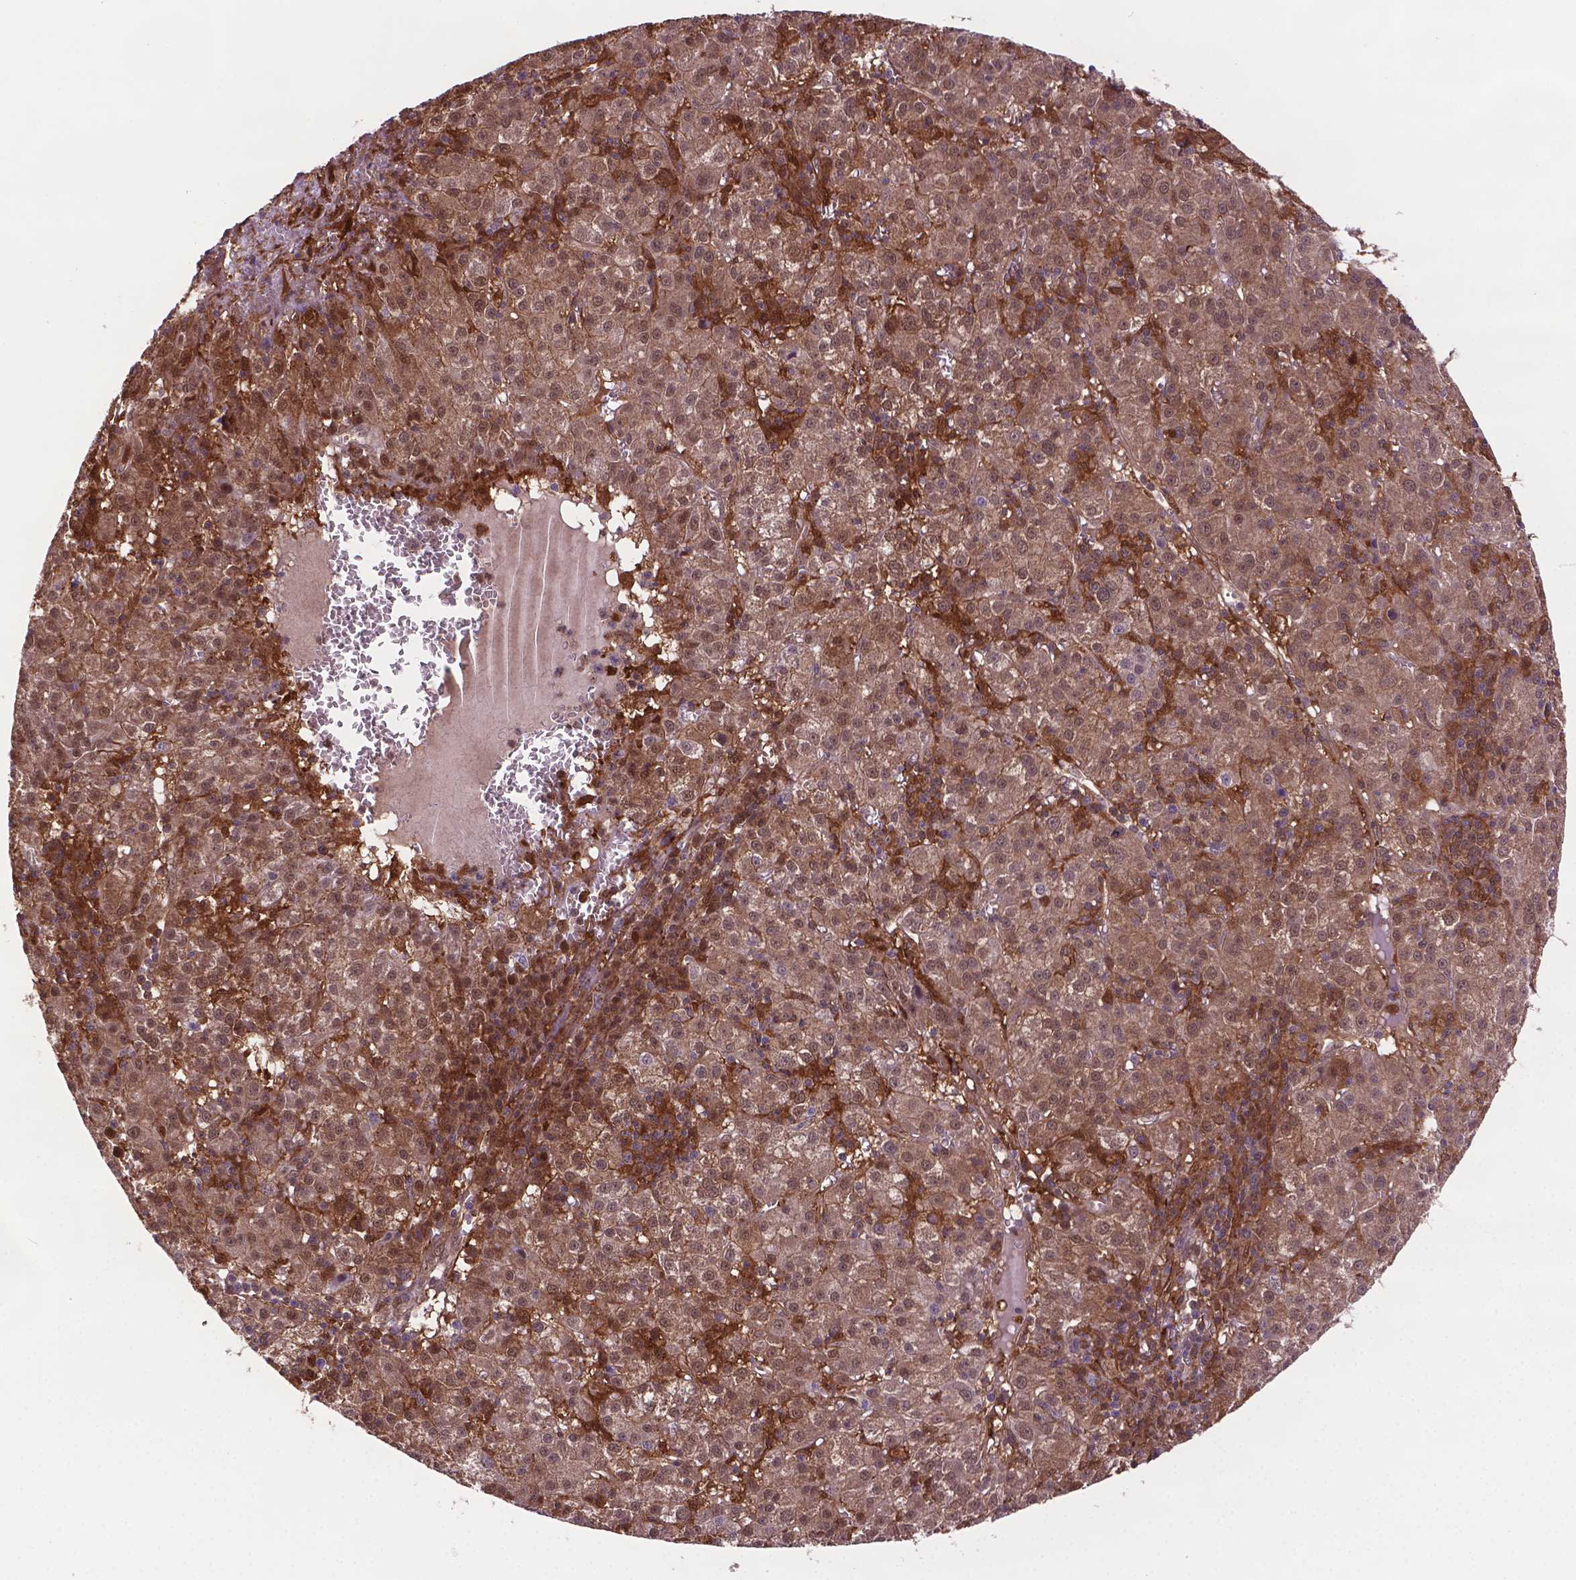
{"staining": {"intensity": "weak", "quantity": ">75%", "location": "cytoplasmic/membranous,nuclear"}, "tissue": "liver cancer", "cell_type": "Tumor cells", "image_type": "cancer", "snomed": [{"axis": "morphology", "description": "Carcinoma, Hepatocellular, NOS"}, {"axis": "topography", "description": "Liver"}], "caption": "Protein analysis of liver cancer (hepatocellular carcinoma) tissue exhibits weak cytoplasmic/membranous and nuclear positivity in about >75% of tumor cells.", "gene": "PLIN3", "patient": {"sex": "female", "age": 60}}